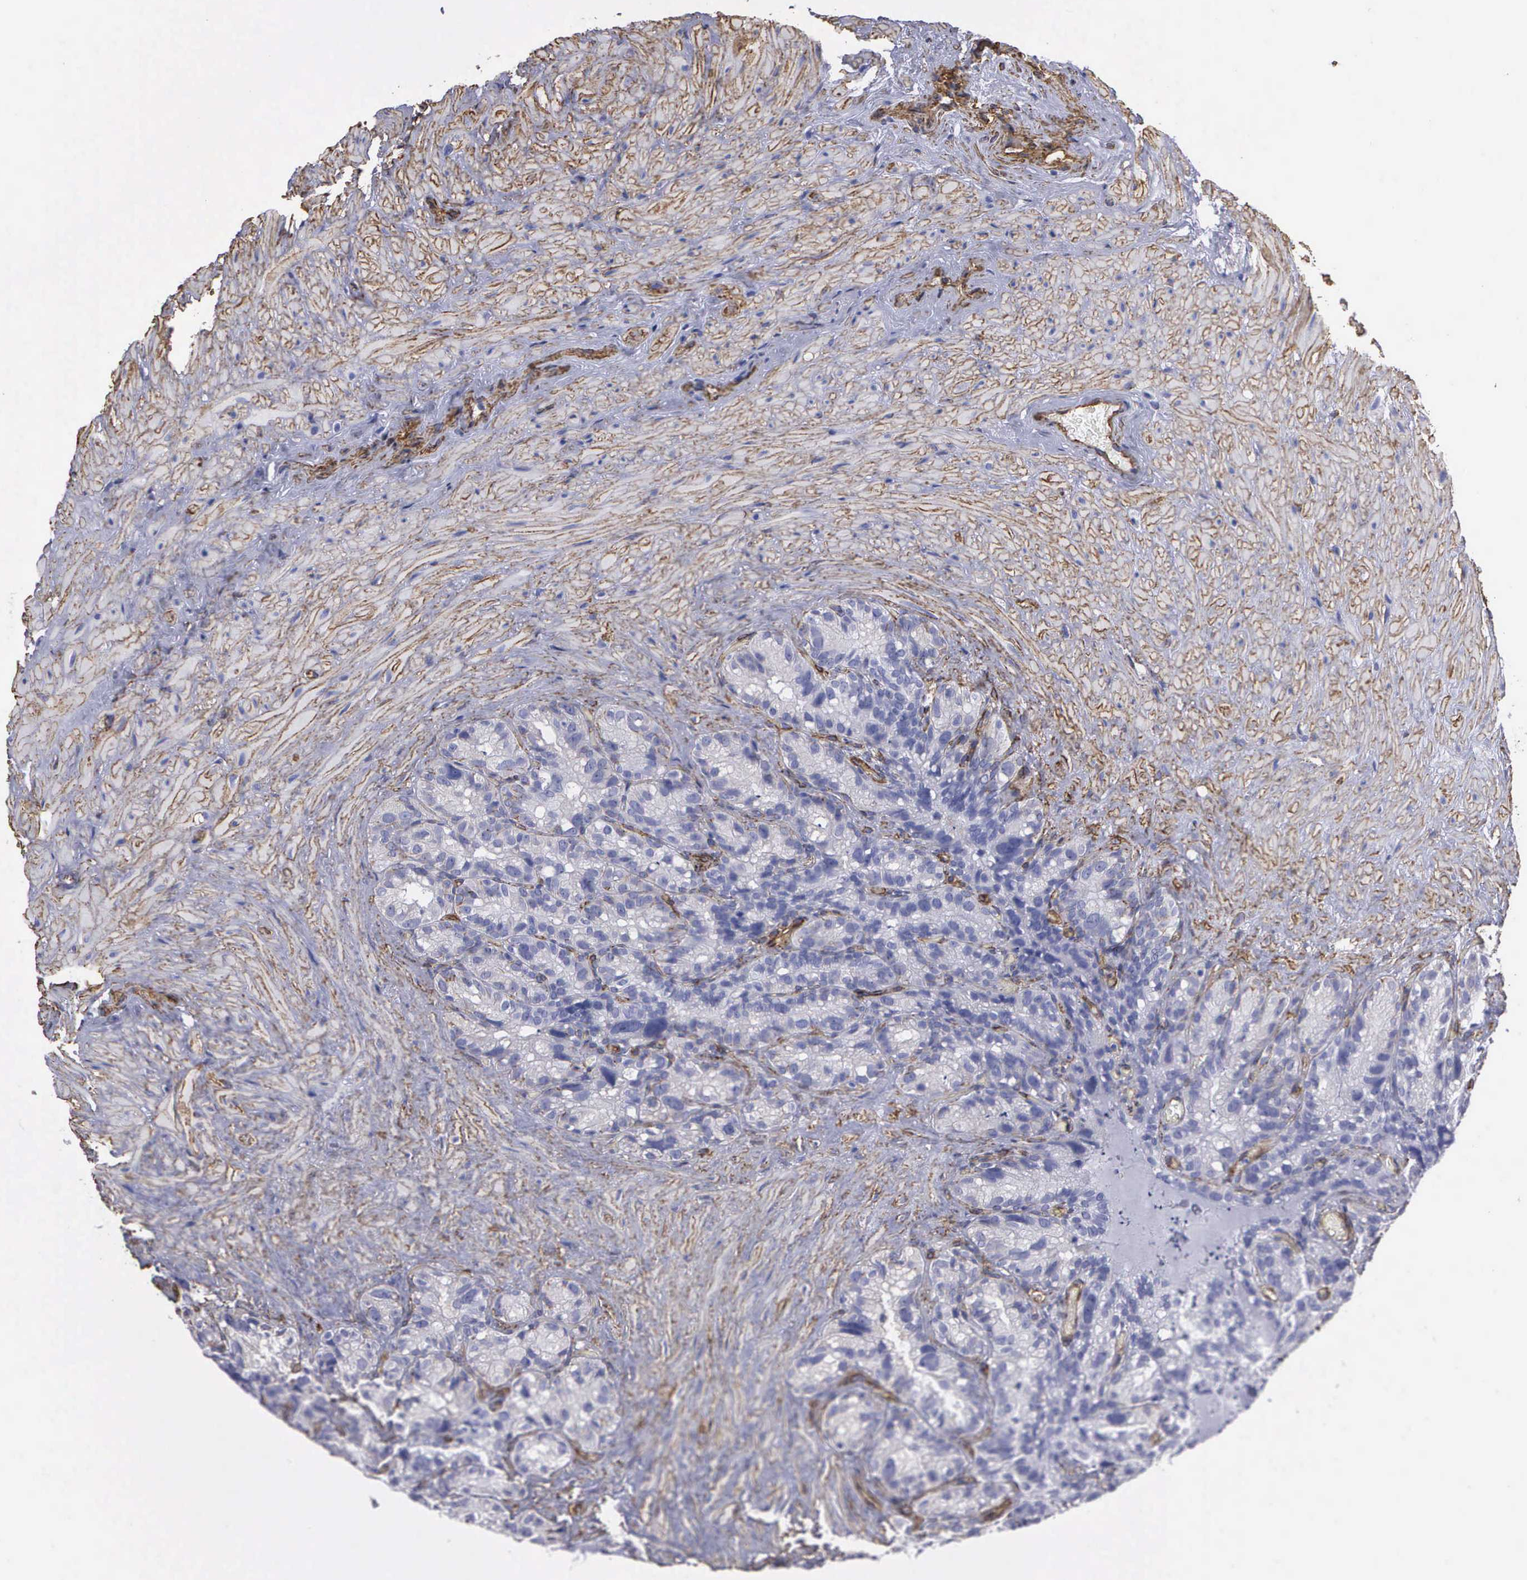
{"staining": {"intensity": "negative", "quantity": "none", "location": "none"}, "tissue": "seminal vesicle", "cell_type": "Glandular cells", "image_type": "normal", "snomed": [{"axis": "morphology", "description": "Normal tissue, NOS"}, {"axis": "topography", "description": "Seminal veicle"}], "caption": "Human seminal vesicle stained for a protein using immunohistochemistry displays no expression in glandular cells.", "gene": "MAGEB10", "patient": {"sex": "male", "age": 63}}